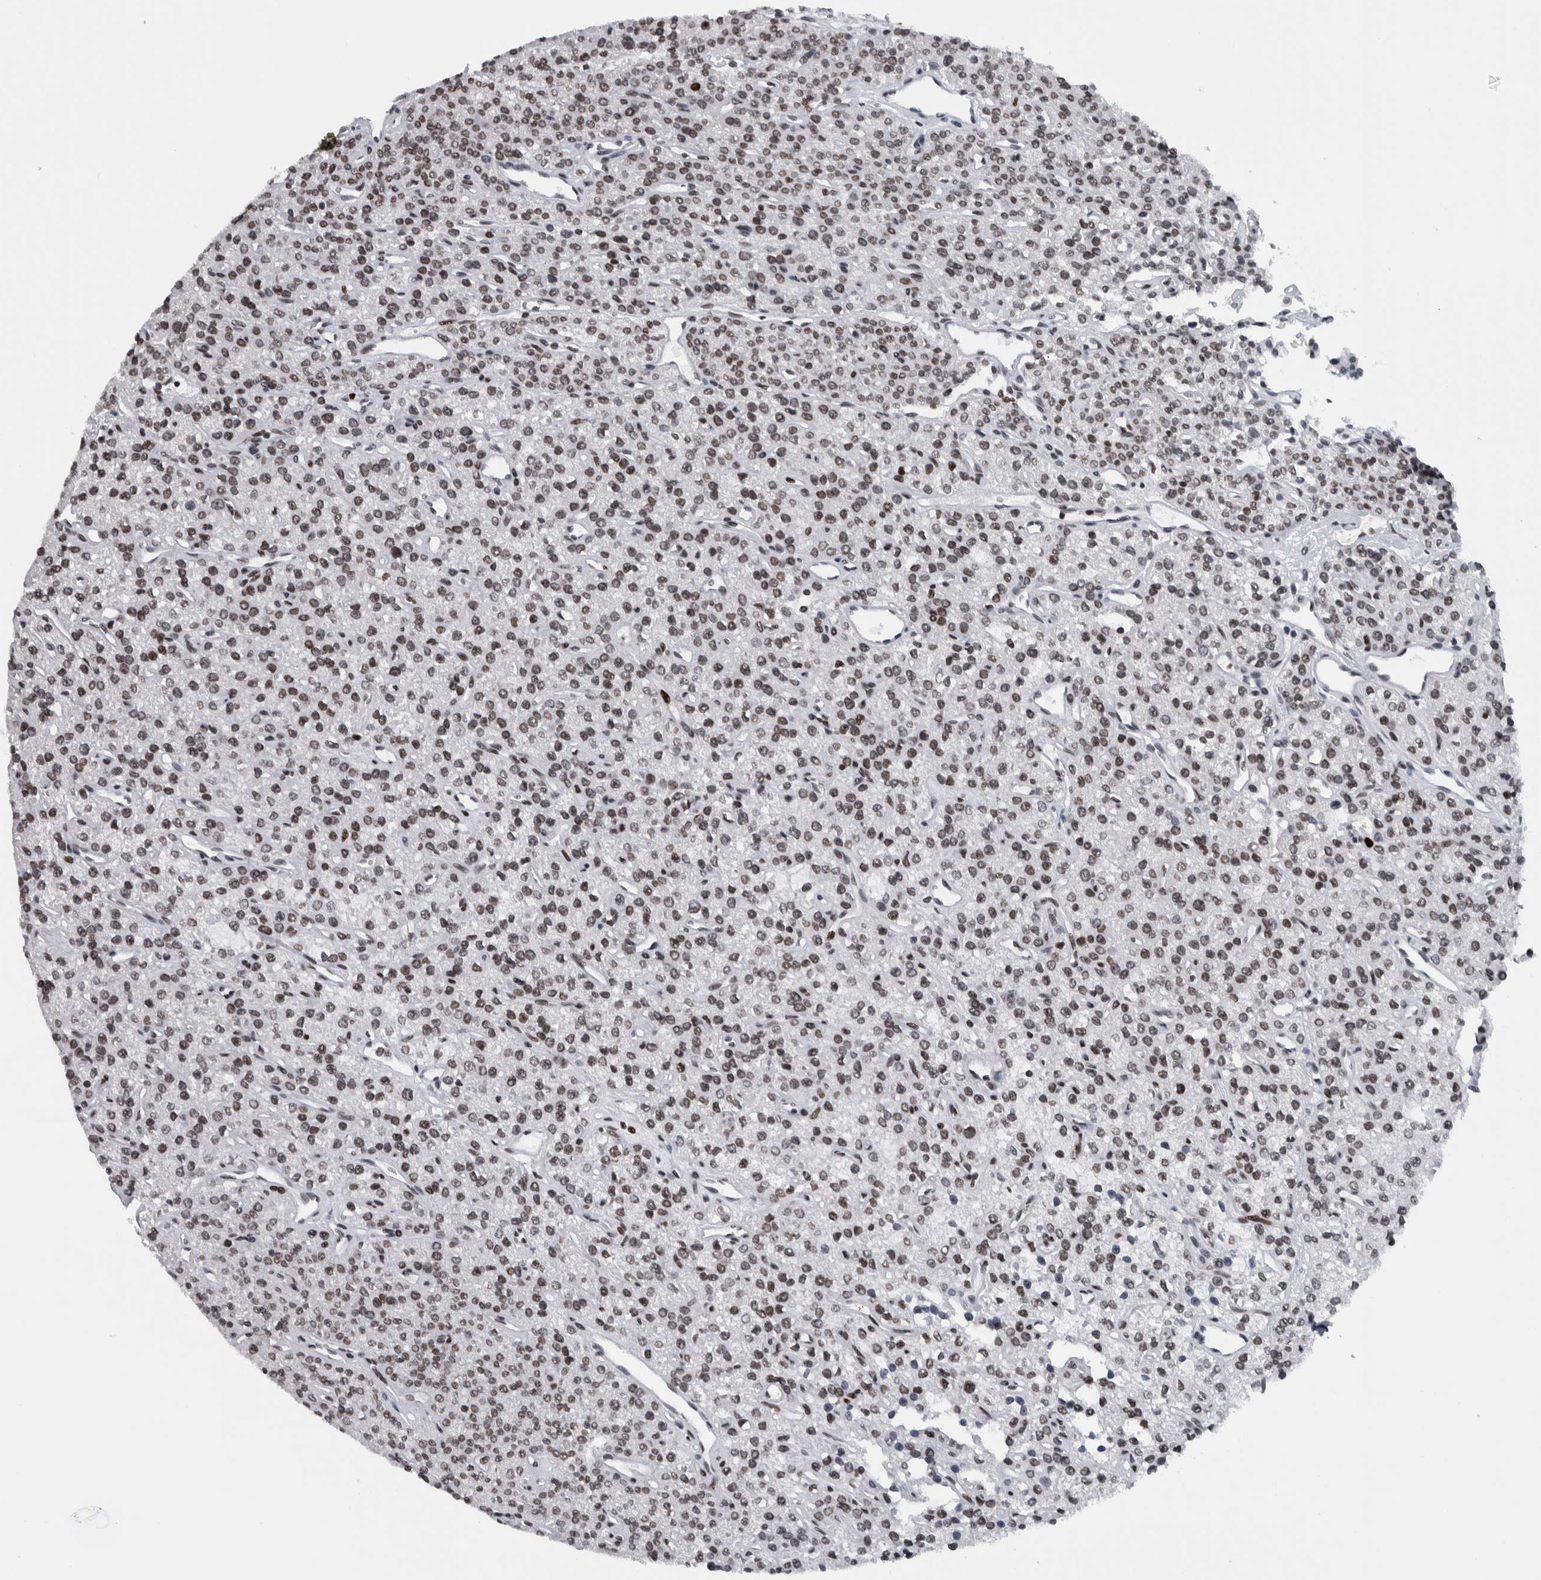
{"staining": {"intensity": "moderate", "quantity": ">75%", "location": "nuclear"}, "tissue": "parathyroid gland", "cell_type": "Glandular cells", "image_type": "normal", "snomed": [{"axis": "morphology", "description": "Normal tissue, NOS"}, {"axis": "topography", "description": "Parathyroid gland"}], "caption": "An IHC histopathology image of normal tissue is shown. Protein staining in brown labels moderate nuclear positivity in parathyroid gland within glandular cells. (Stains: DAB (3,3'-diaminobenzidine) in brown, nuclei in blue, Microscopy: brightfield microscopy at high magnification).", "gene": "TOP2B", "patient": {"sex": "male", "age": 46}}